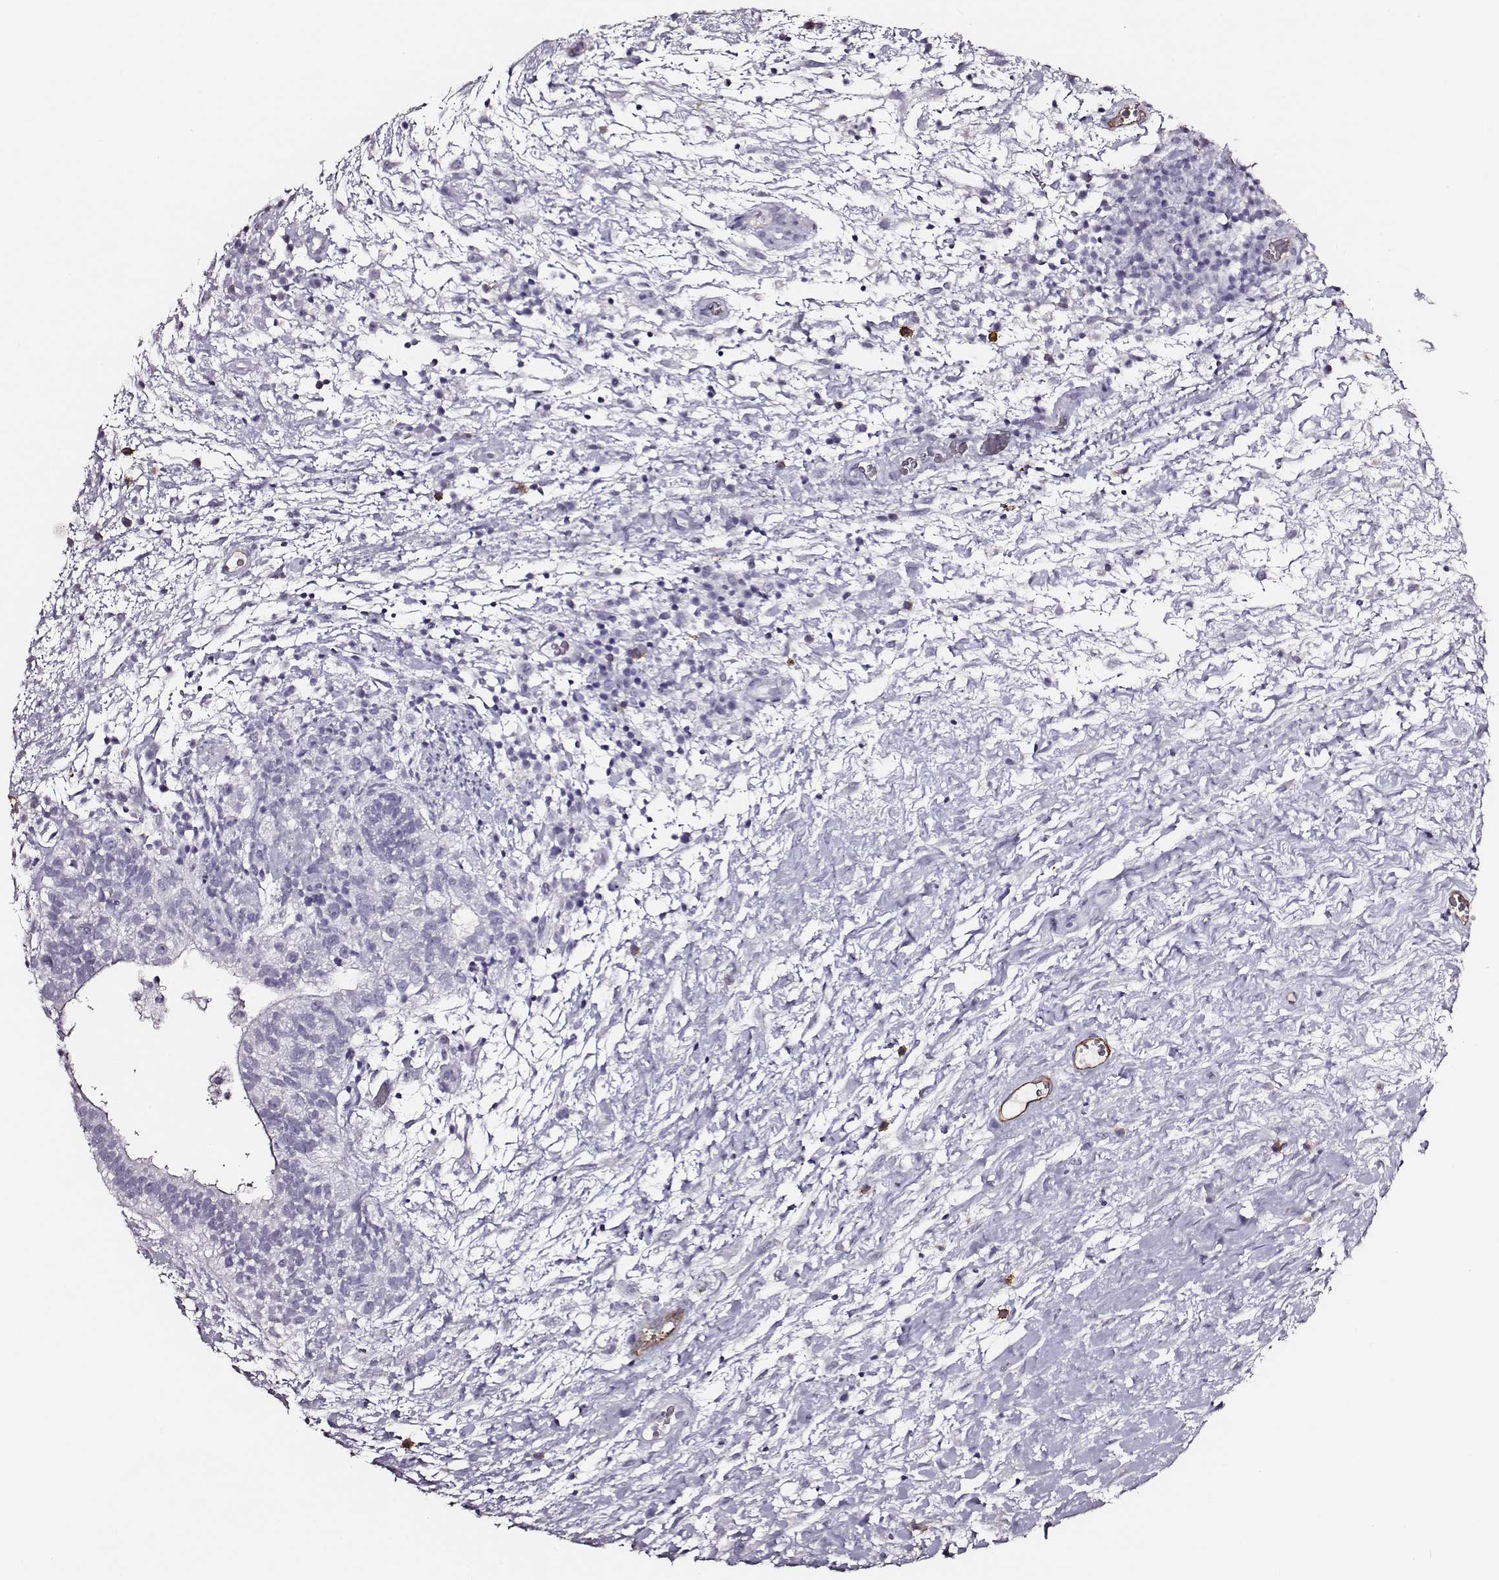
{"staining": {"intensity": "negative", "quantity": "none", "location": "none"}, "tissue": "testis cancer", "cell_type": "Tumor cells", "image_type": "cancer", "snomed": [{"axis": "morphology", "description": "Normal tissue, NOS"}, {"axis": "morphology", "description": "Carcinoma, Embryonal, NOS"}, {"axis": "topography", "description": "Testis"}], "caption": "Immunohistochemical staining of human testis cancer (embryonal carcinoma) exhibits no significant staining in tumor cells.", "gene": "DPEP1", "patient": {"sex": "male", "age": 32}}